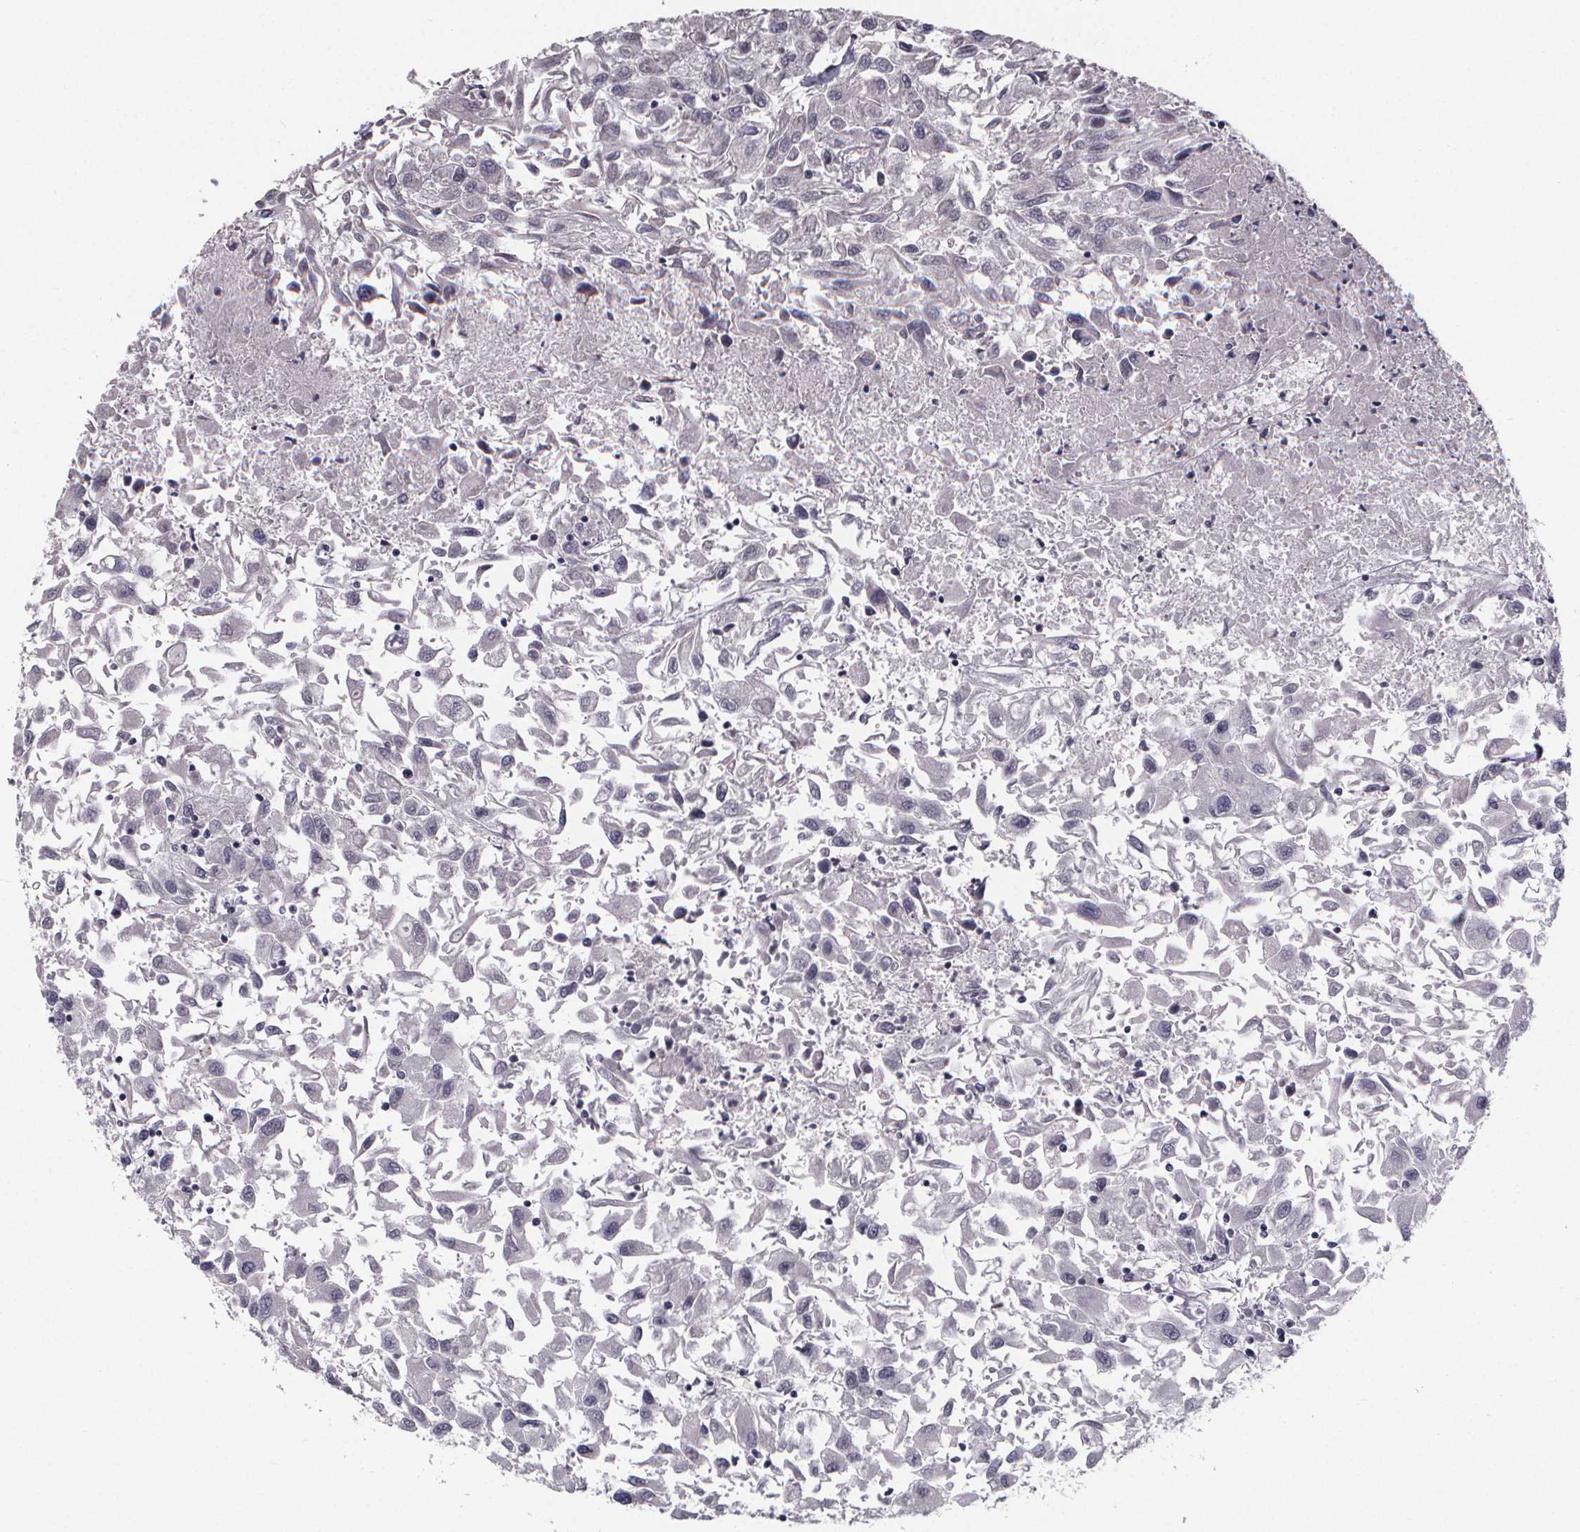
{"staining": {"intensity": "negative", "quantity": "none", "location": "none"}, "tissue": "renal cancer", "cell_type": "Tumor cells", "image_type": "cancer", "snomed": [{"axis": "morphology", "description": "Adenocarcinoma, NOS"}, {"axis": "topography", "description": "Kidney"}], "caption": "This histopathology image is of renal cancer stained with immunohistochemistry to label a protein in brown with the nuclei are counter-stained blue. There is no expression in tumor cells.", "gene": "AGT", "patient": {"sex": "female", "age": 76}}